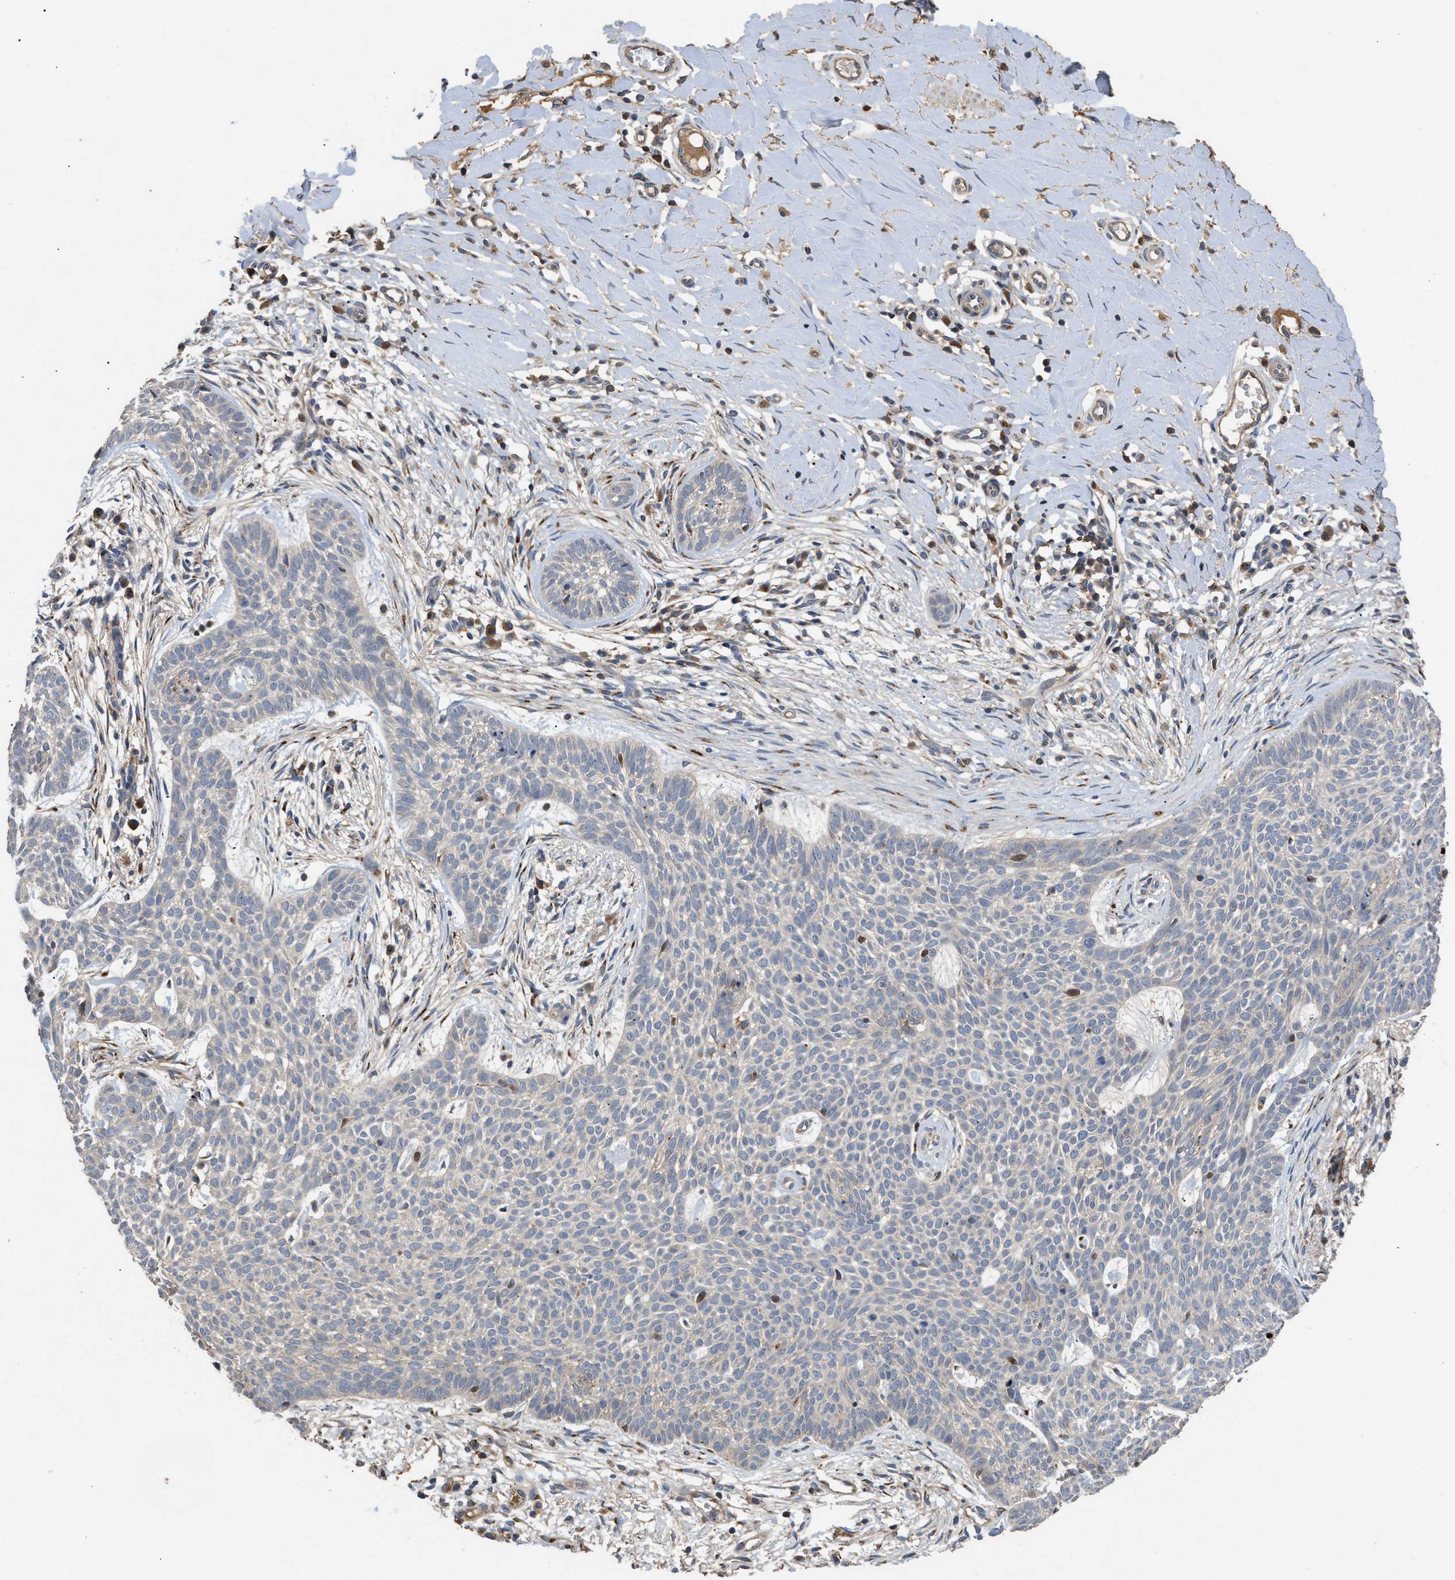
{"staining": {"intensity": "negative", "quantity": "none", "location": "none"}, "tissue": "skin cancer", "cell_type": "Tumor cells", "image_type": "cancer", "snomed": [{"axis": "morphology", "description": "Basal cell carcinoma"}, {"axis": "topography", "description": "Skin"}], "caption": "Tumor cells show no significant protein staining in skin basal cell carcinoma.", "gene": "SIK2", "patient": {"sex": "female", "age": 59}}